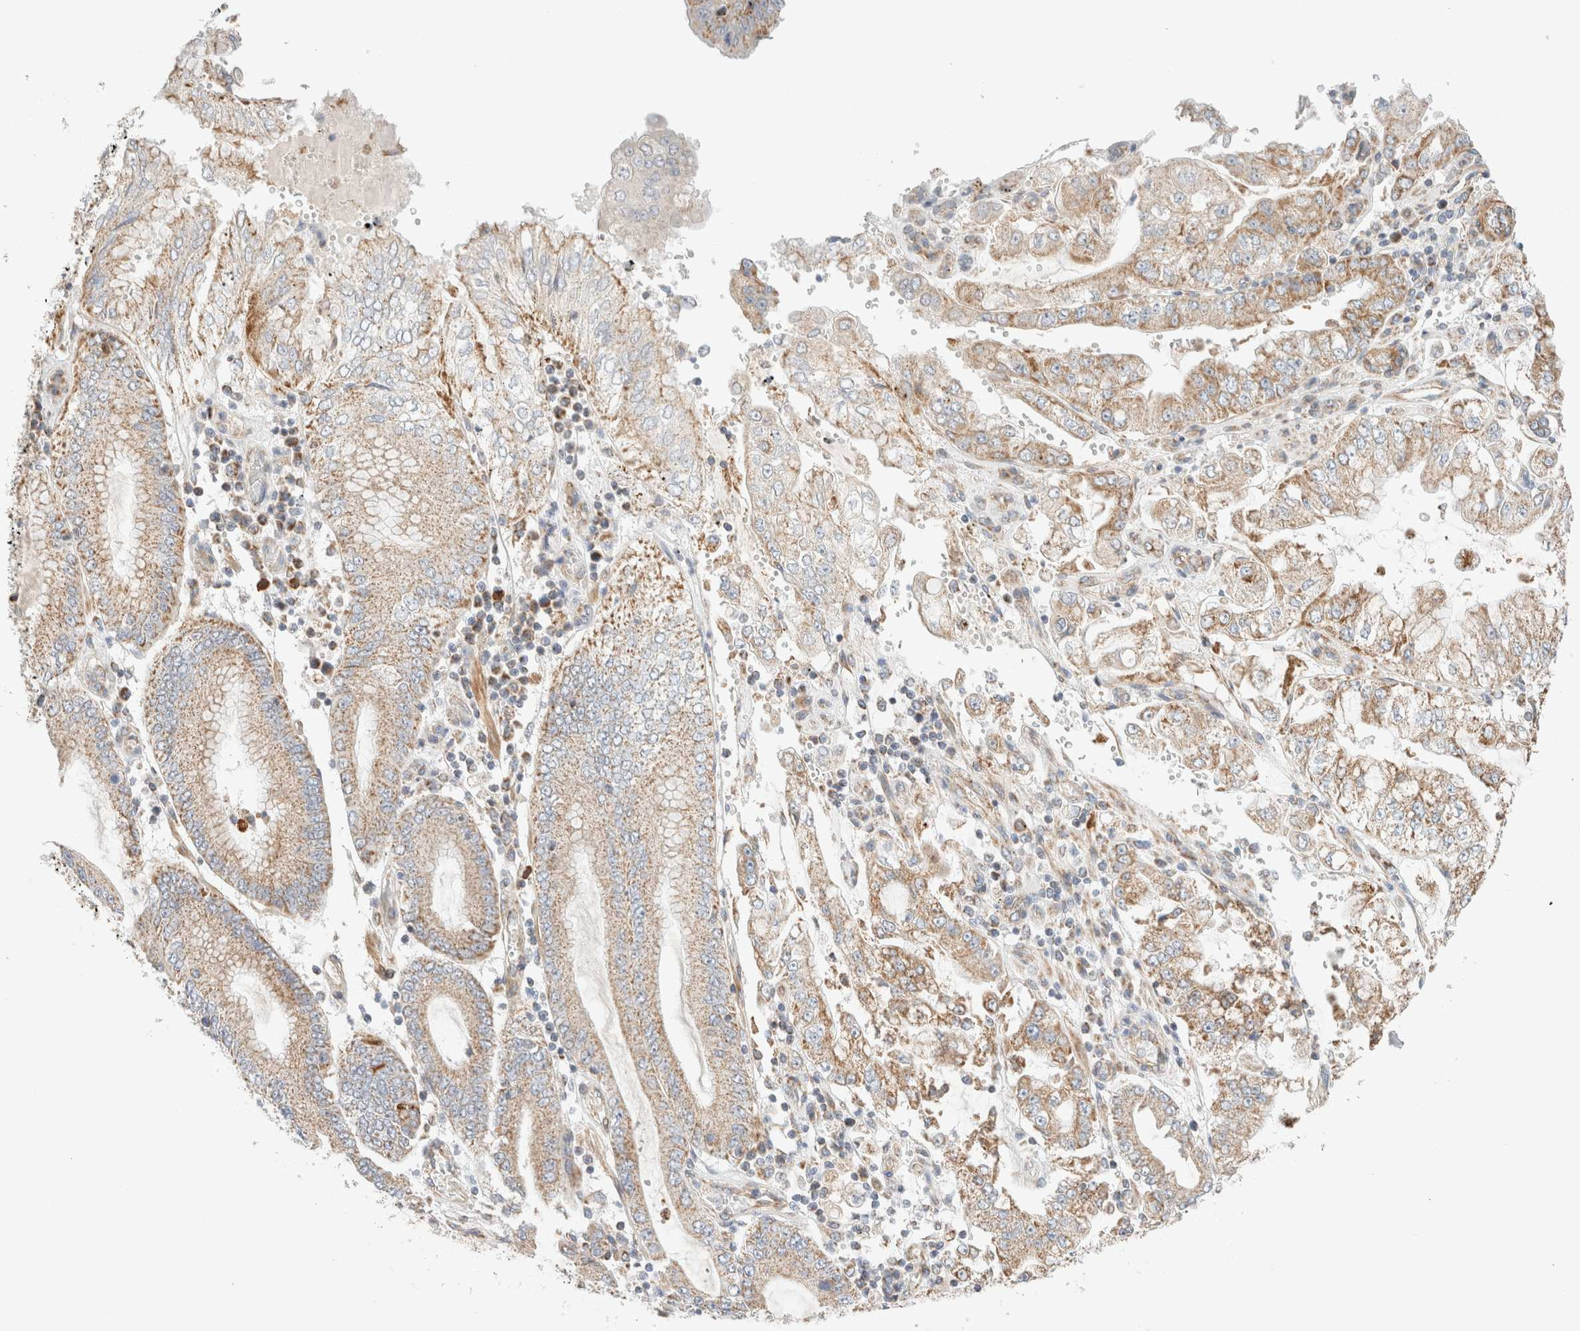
{"staining": {"intensity": "moderate", "quantity": ">75%", "location": "cytoplasmic/membranous"}, "tissue": "stomach cancer", "cell_type": "Tumor cells", "image_type": "cancer", "snomed": [{"axis": "morphology", "description": "Adenocarcinoma, NOS"}, {"axis": "topography", "description": "Stomach"}], "caption": "Adenocarcinoma (stomach) stained with DAB immunohistochemistry (IHC) shows medium levels of moderate cytoplasmic/membranous positivity in about >75% of tumor cells.", "gene": "MRM3", "patient": {"sex": "male", "age": 76}}